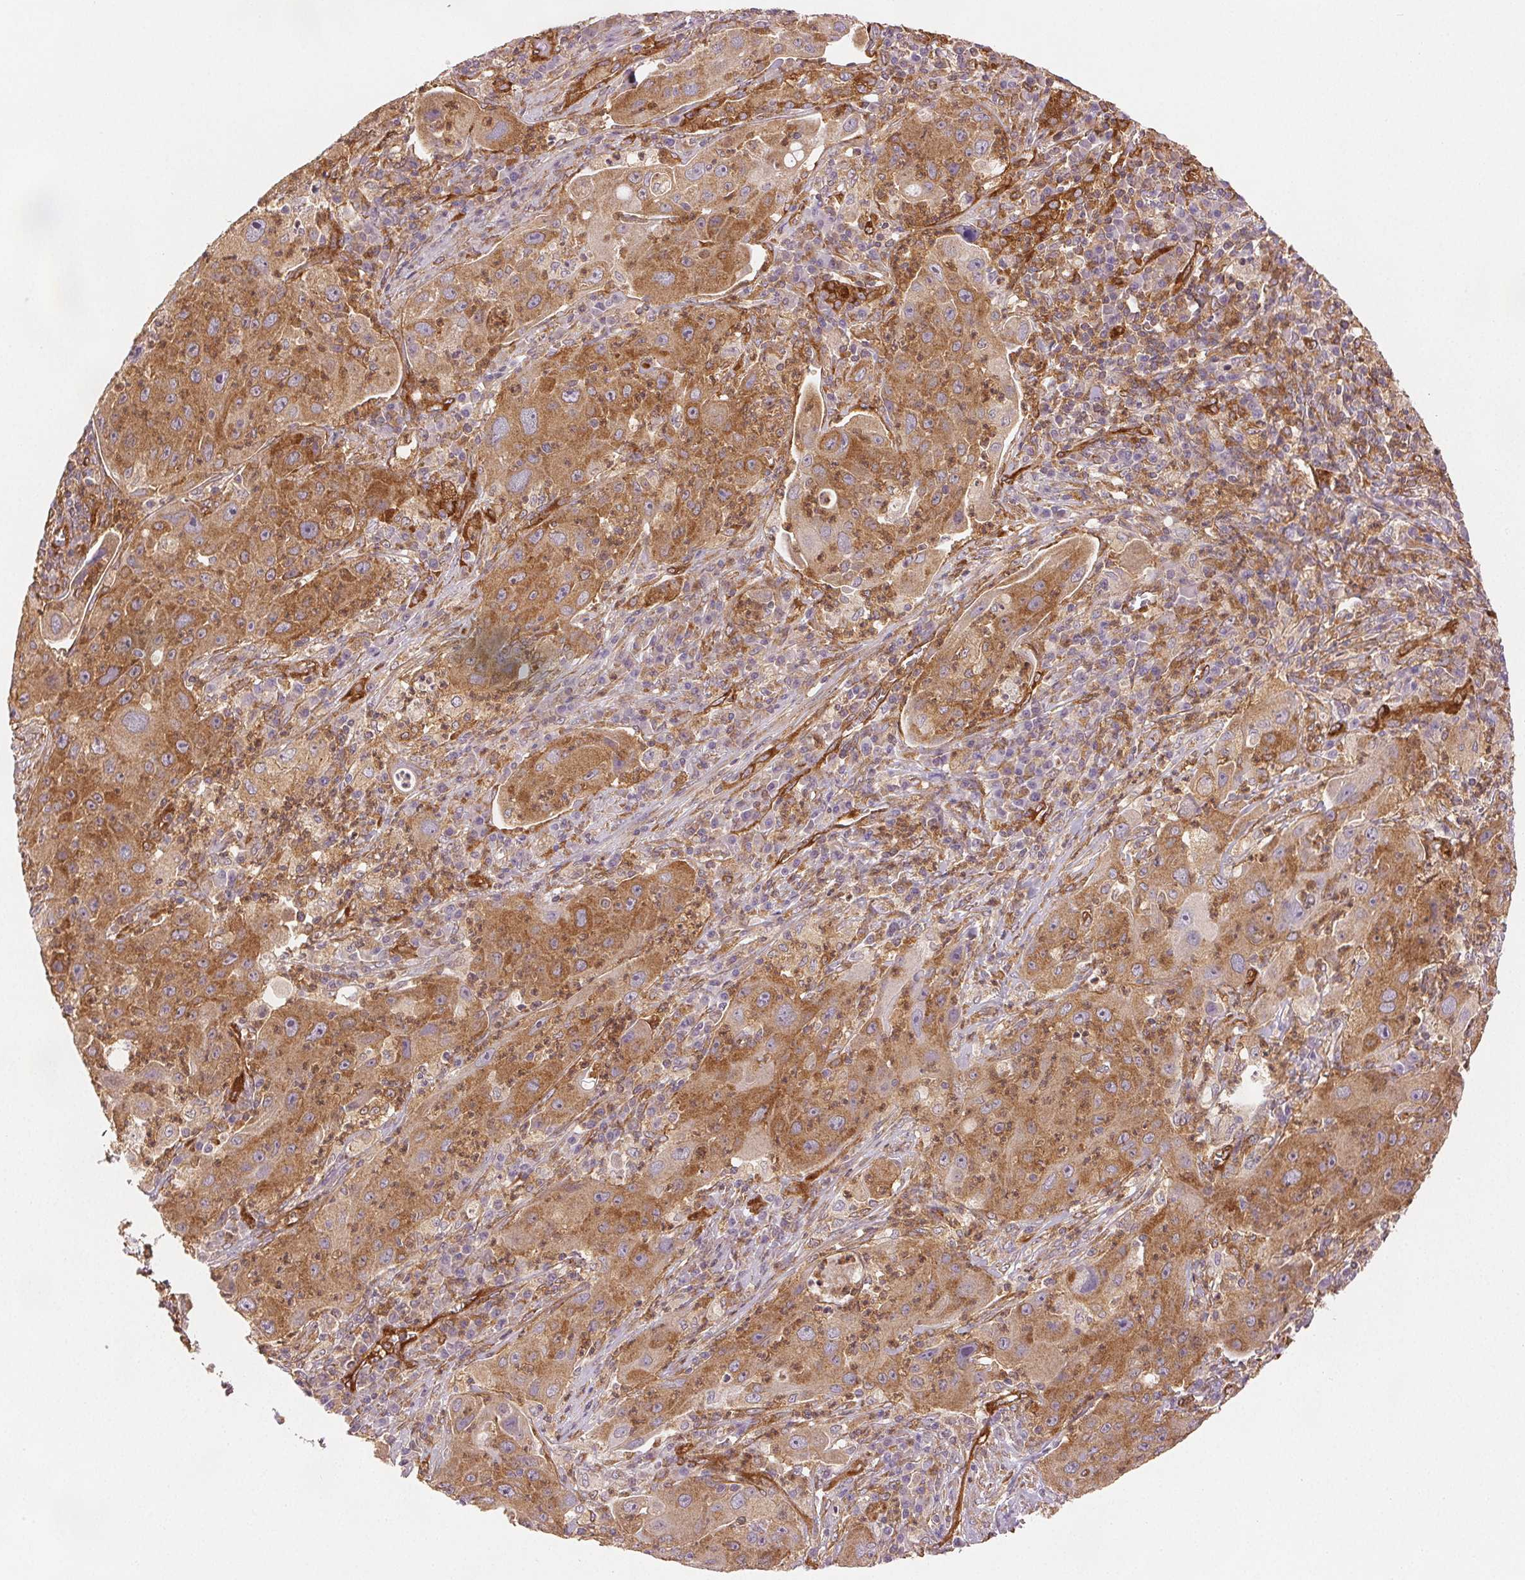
{"staining": {"intensity": "moderate", "quantity": ">75%", "location": "cytoplasmic/membranous"}, "tissue": "lung cancer", "cell_type": "Tumor cells", "image_type": "cancer", "snomed": [{"axis": "morphology", "description": "Squamous cell carcinoma, NOS"}, {"axis": "topography", "description": "Lung"}], "caption": "IHC image of neoplastic tissue: human lung squamous cell carcinoma stained using immunohistochemistry demonstrates medium levels of moderate protein expression localized specifically in the cytoplasmic/membranous of tumor cells, appearing as a cytoplasmic/membranous brown color.", "gene": "DIAPH2", "patient": {"sex": "female", "age": 59}}